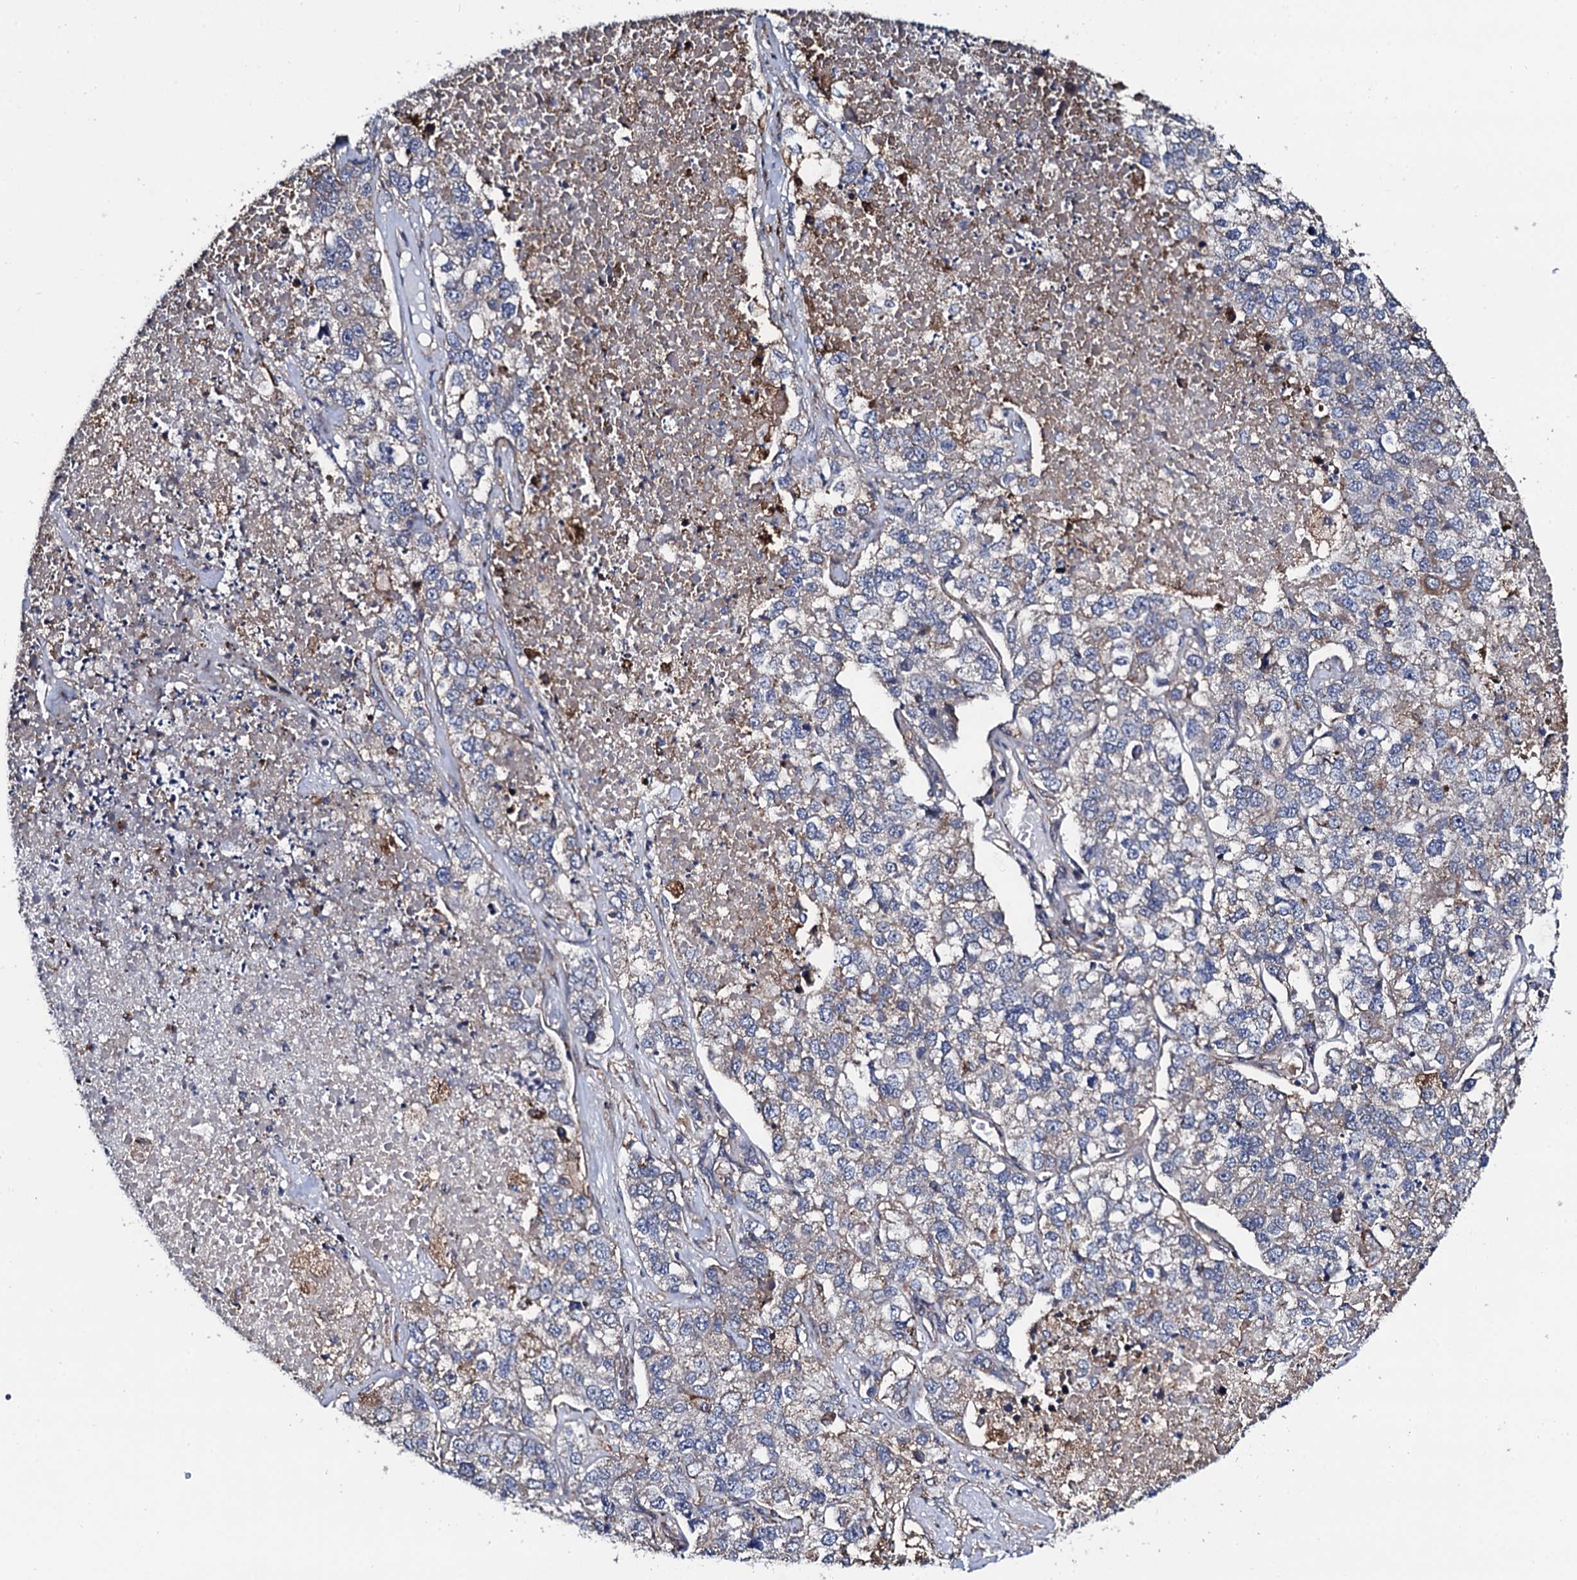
{"staining": {"intensity": "weak", "quantity": "<25%", "location": "cytoplasmic/membranous"}, "tissue": "lung cancer", "cell_type": "Tumor cells", "image_type": "cancer", "snomed": [{"axis": "morphology", "description": "Adenocarcinoma, NOS"}, {"axis": "topography", "description": "Lung"}], "caption": "IHC photomicrograph of neoplastic tissue: lung cancer stained with DAB exhibits no significant protein positivity in tumor cells.", "gene": "EDC3", "patient": {"sex": "male", "age": 49}}